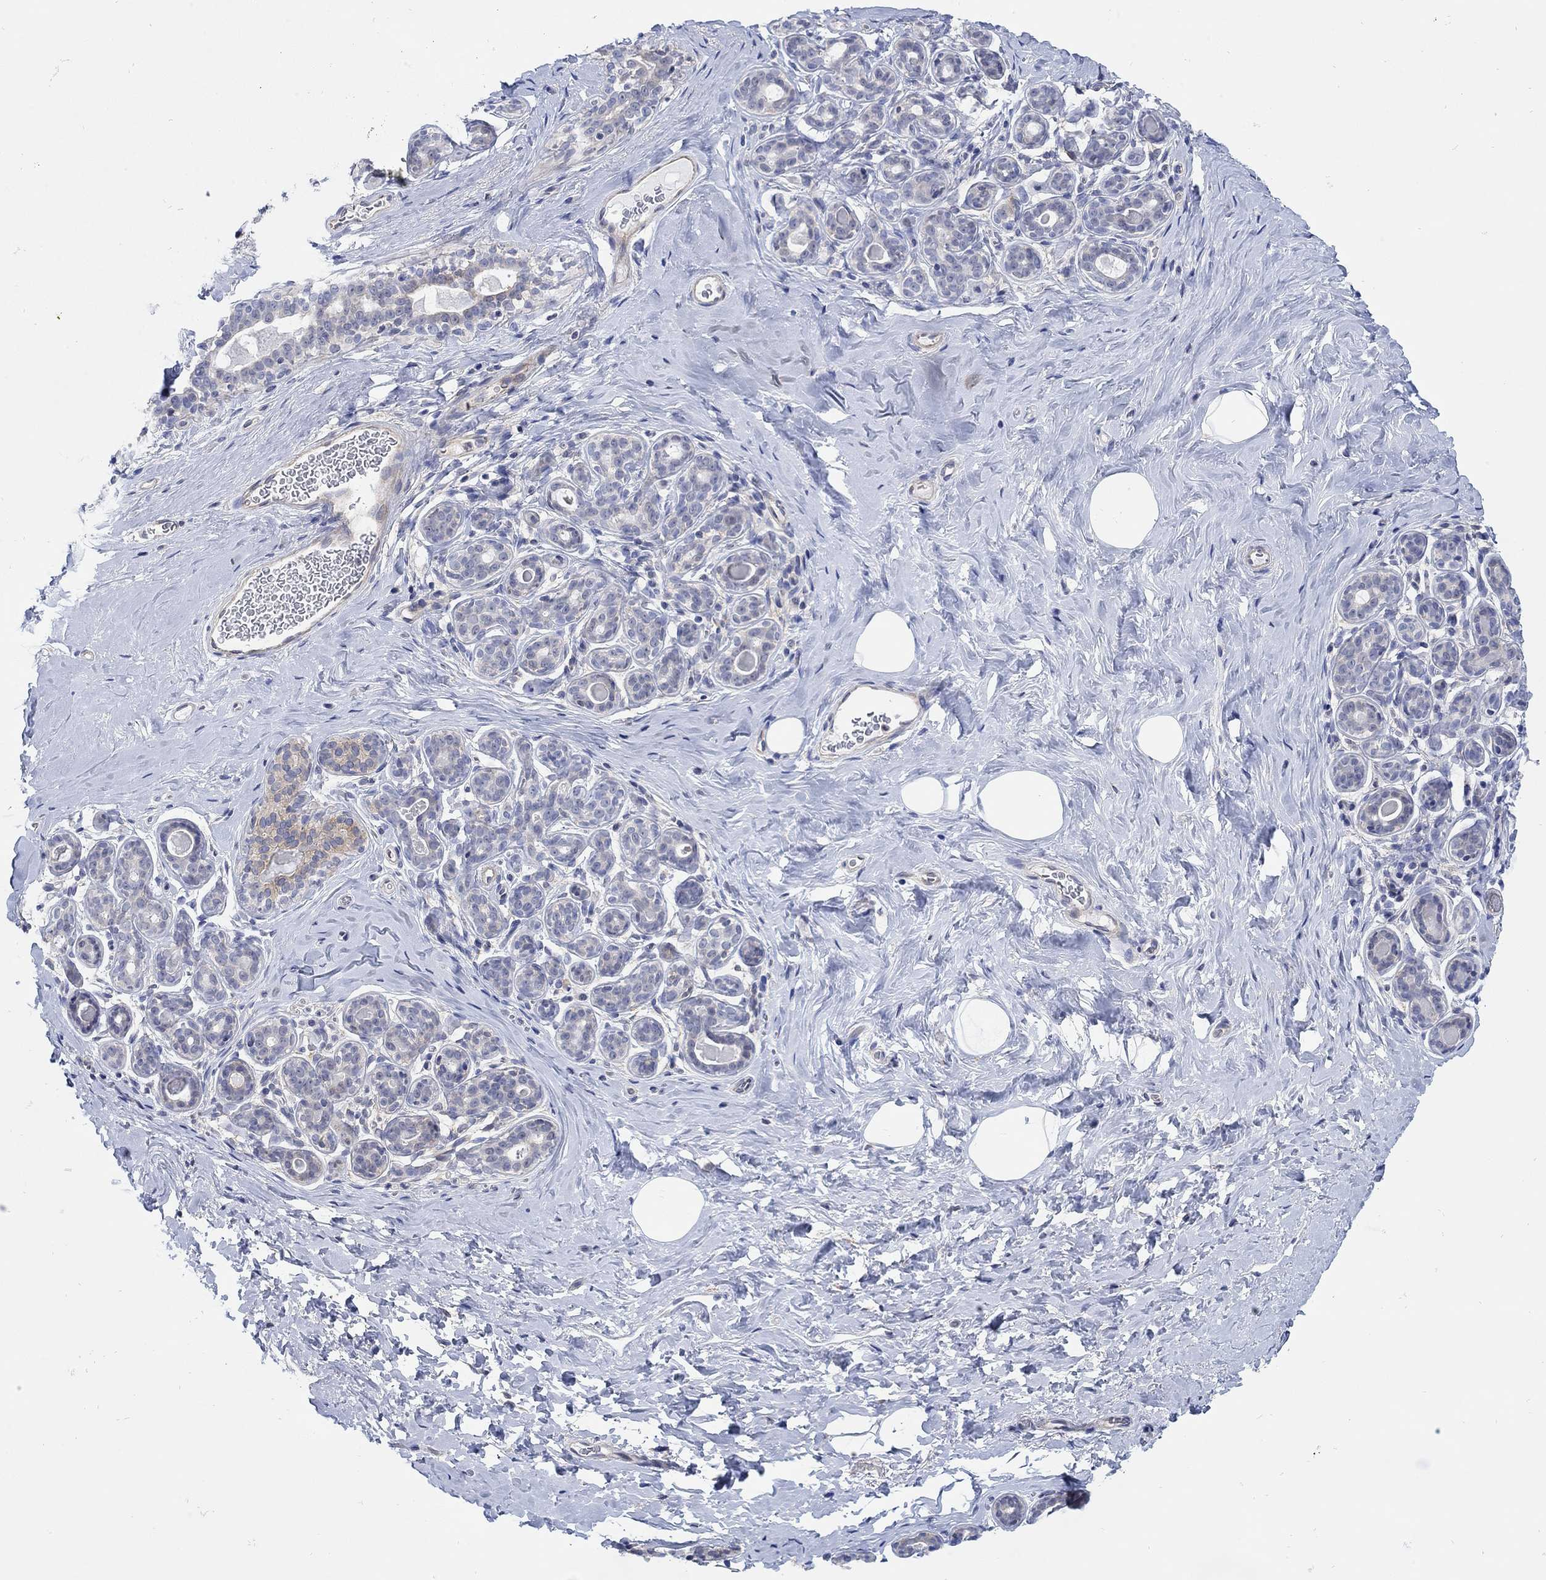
{"staining": {"intensity": "negative", "quantity": "none", "location": "none"}, "tissue": "breast", "cell_type": "Adipocytes", "image_type": "normal", "snomed": [{"axis": "morphology", "description": "Normal tissue, NOS"}, {"axis": "topography", "description": "Skin"}, {"axis": "topography", "description": "Breast"}], "caption": "High power microscopy image of an immunohistochemistry image of benign breast, revealing no significant staining in adipocytes. (Stains: DAB IHC with hematoxylin counter stain, Microscopy: brightfield microscopy at high magnification).", "gene": "TEKT3", "patient": {"sex": "female", "age": 43}}